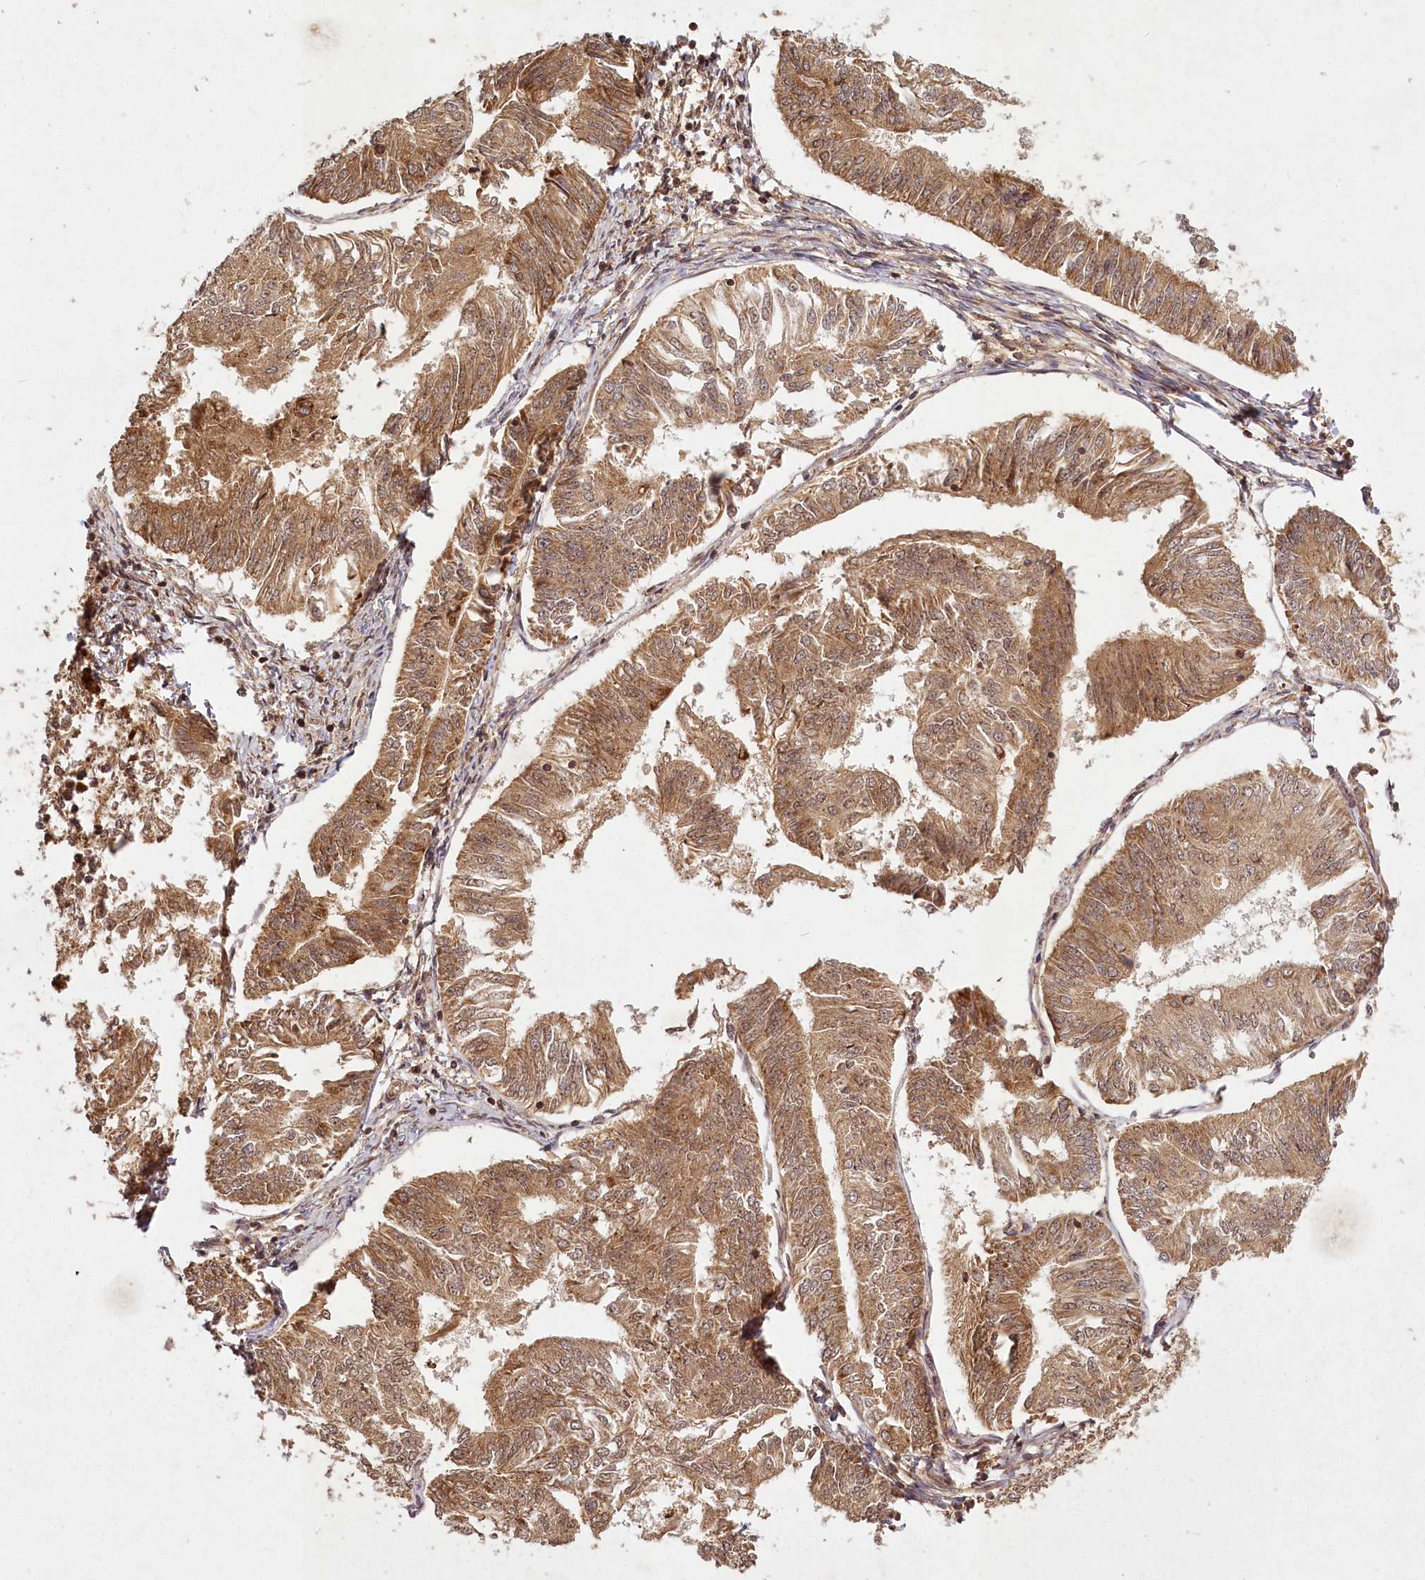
{"staining": {"intensity": "moderate", "quantity": ">75%", "location": "cytoplasmic/membranous"}, "tissue": "endometrial cancer", "cell_type": "Tumor cells", "image_type": "cancer", "snomed": [{"axis": "morphology", "description": "Adenocarcinoma, NOS"}, {"axis": "topography", "description": "Endometrium"}], "caption": "Adenocarcinoma (endometrial) was stained to show a protein in brown. There is medium levels of moderate cytoplasmic/membranous staining in about >75% of tumor cells.", "gene": "MICU1", "patient": {"sex": "female", "age": 58}}